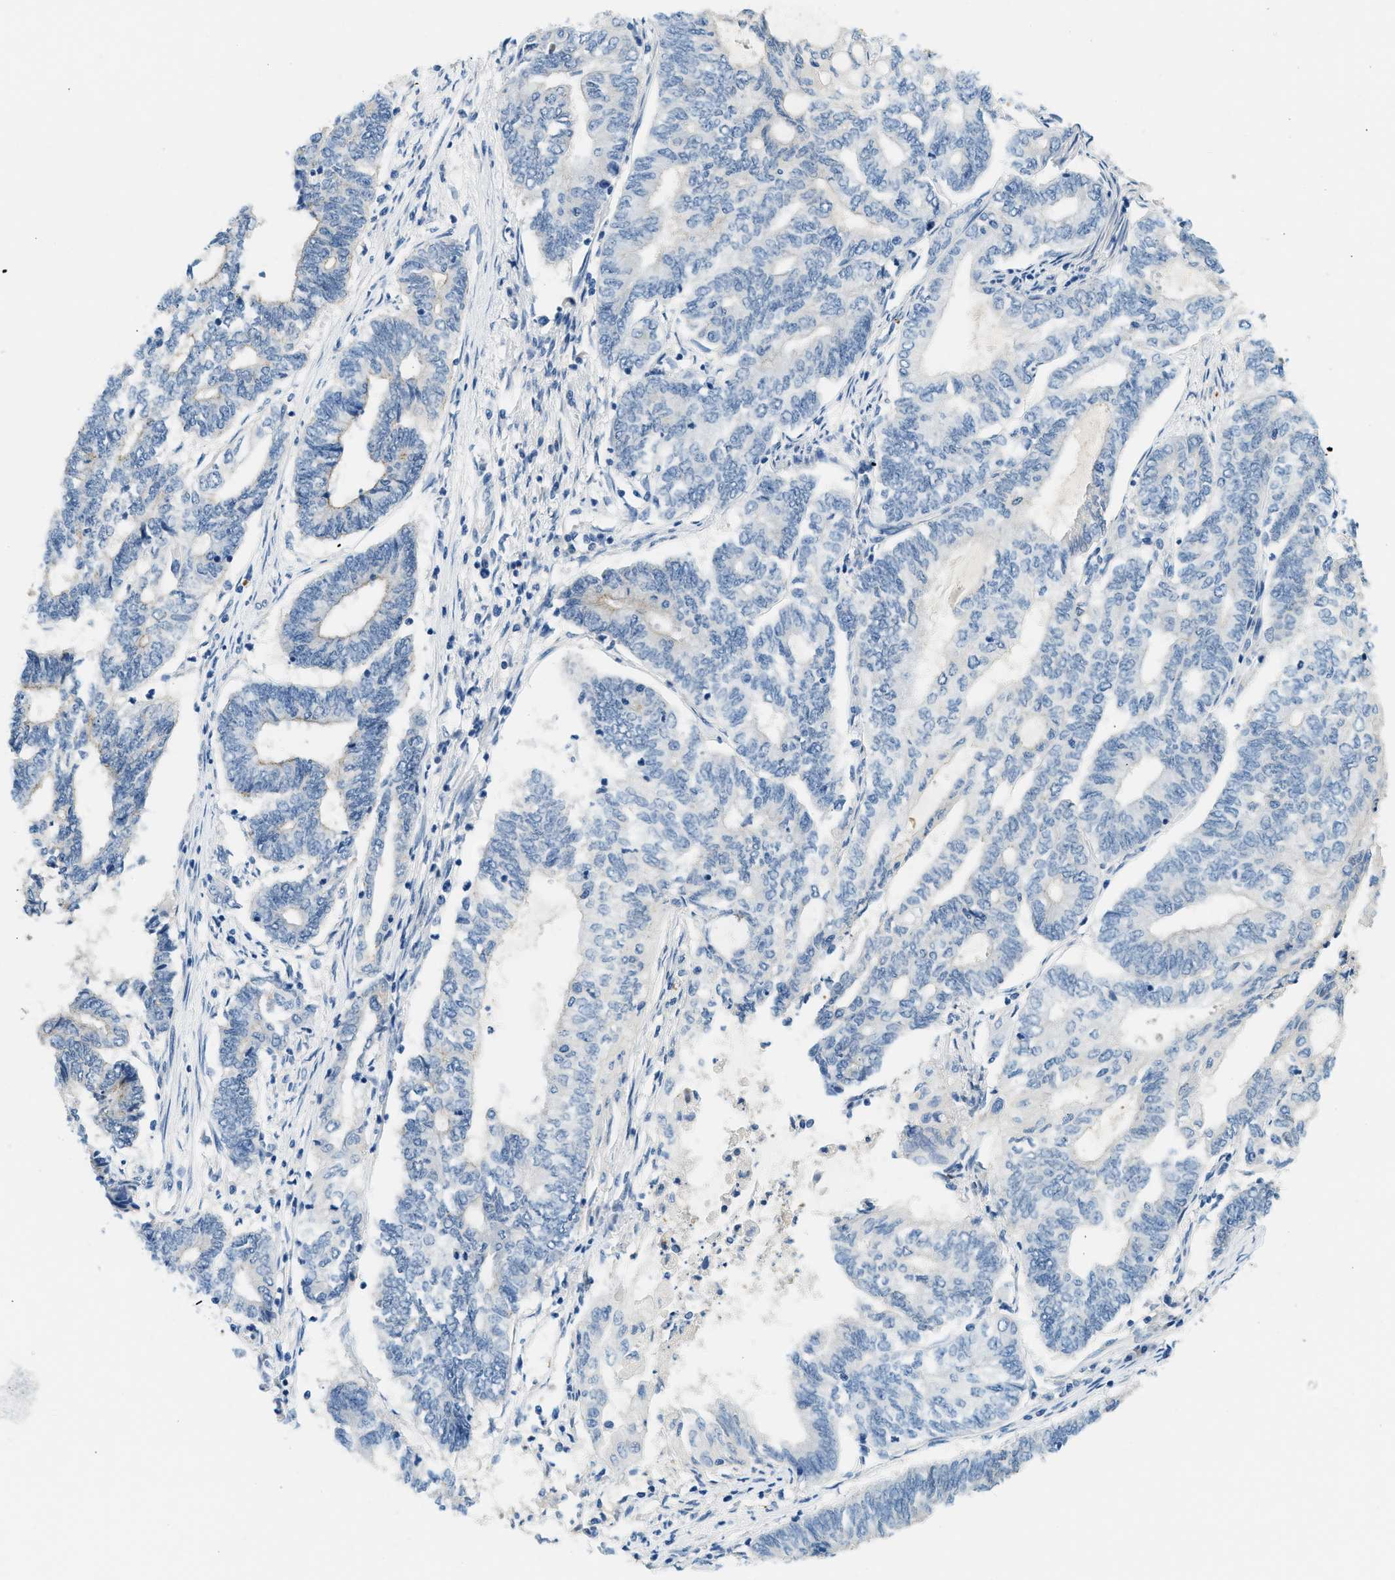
{"staining": {"intensity": "negative", "quantity": "none", "location": "none"}, "tissue": "endometrial cancer", "cell_type": "Tumor cells", "image_type": "cancer", "snomed": [{"axis": "morphology", "description": "Adenocarcinoma, NOS"}, {"axis": "topography", "description": "Uterus"}, {"axis": "topography", "description": "Endometrium"}], "caption": "This is an IHC histopathology image of endometrial cancer. There is no positivity in tumor cells.", "gene": "CYP4X1", "patient": {"sex": "female", "age": 70}}